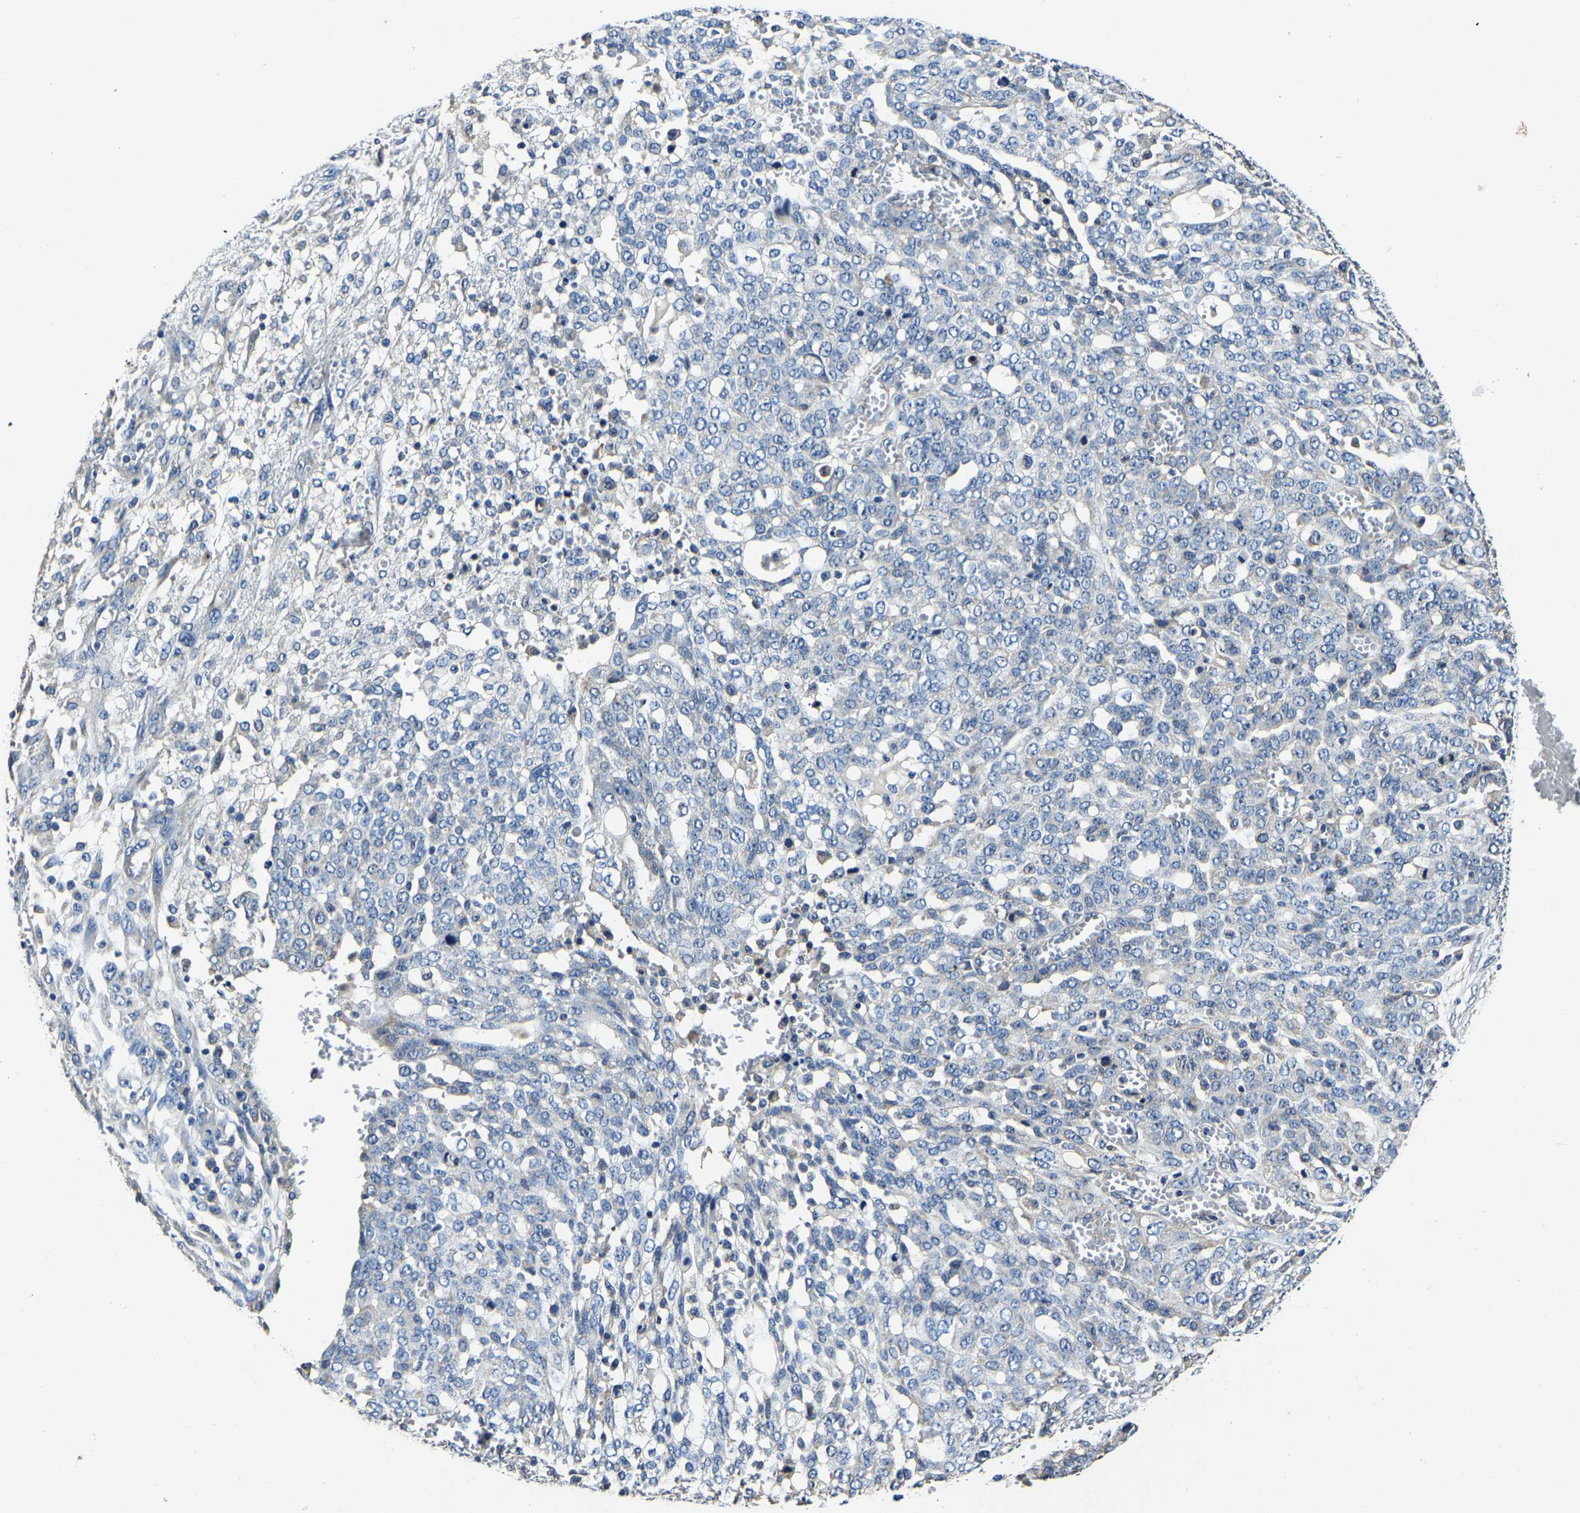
{"staining": {"intensity": "negative", "quantity": "none", "location": "none"}, "tissue": "ovarian cancer", "cell_type": "Tumor cells", "image_type": "cancer", "snomed": [{"axis": "morphology", "description": "Cystadenocarcinoma, serous, NOS"}, {"axis": "topography", "description": "Soft tissue"}, {"axis": "topography", "description": "Ovary"}], "caption": "An immunohistochemistry micrograph of ovarian cancer (serous cystadenocarcinoma) is shown. There is no staining in tumor cells of ovarian cancer (serous cystadenocarcinoma).", "gene": "KCTD17", "patient": {"sex": "female", "age": 57}}